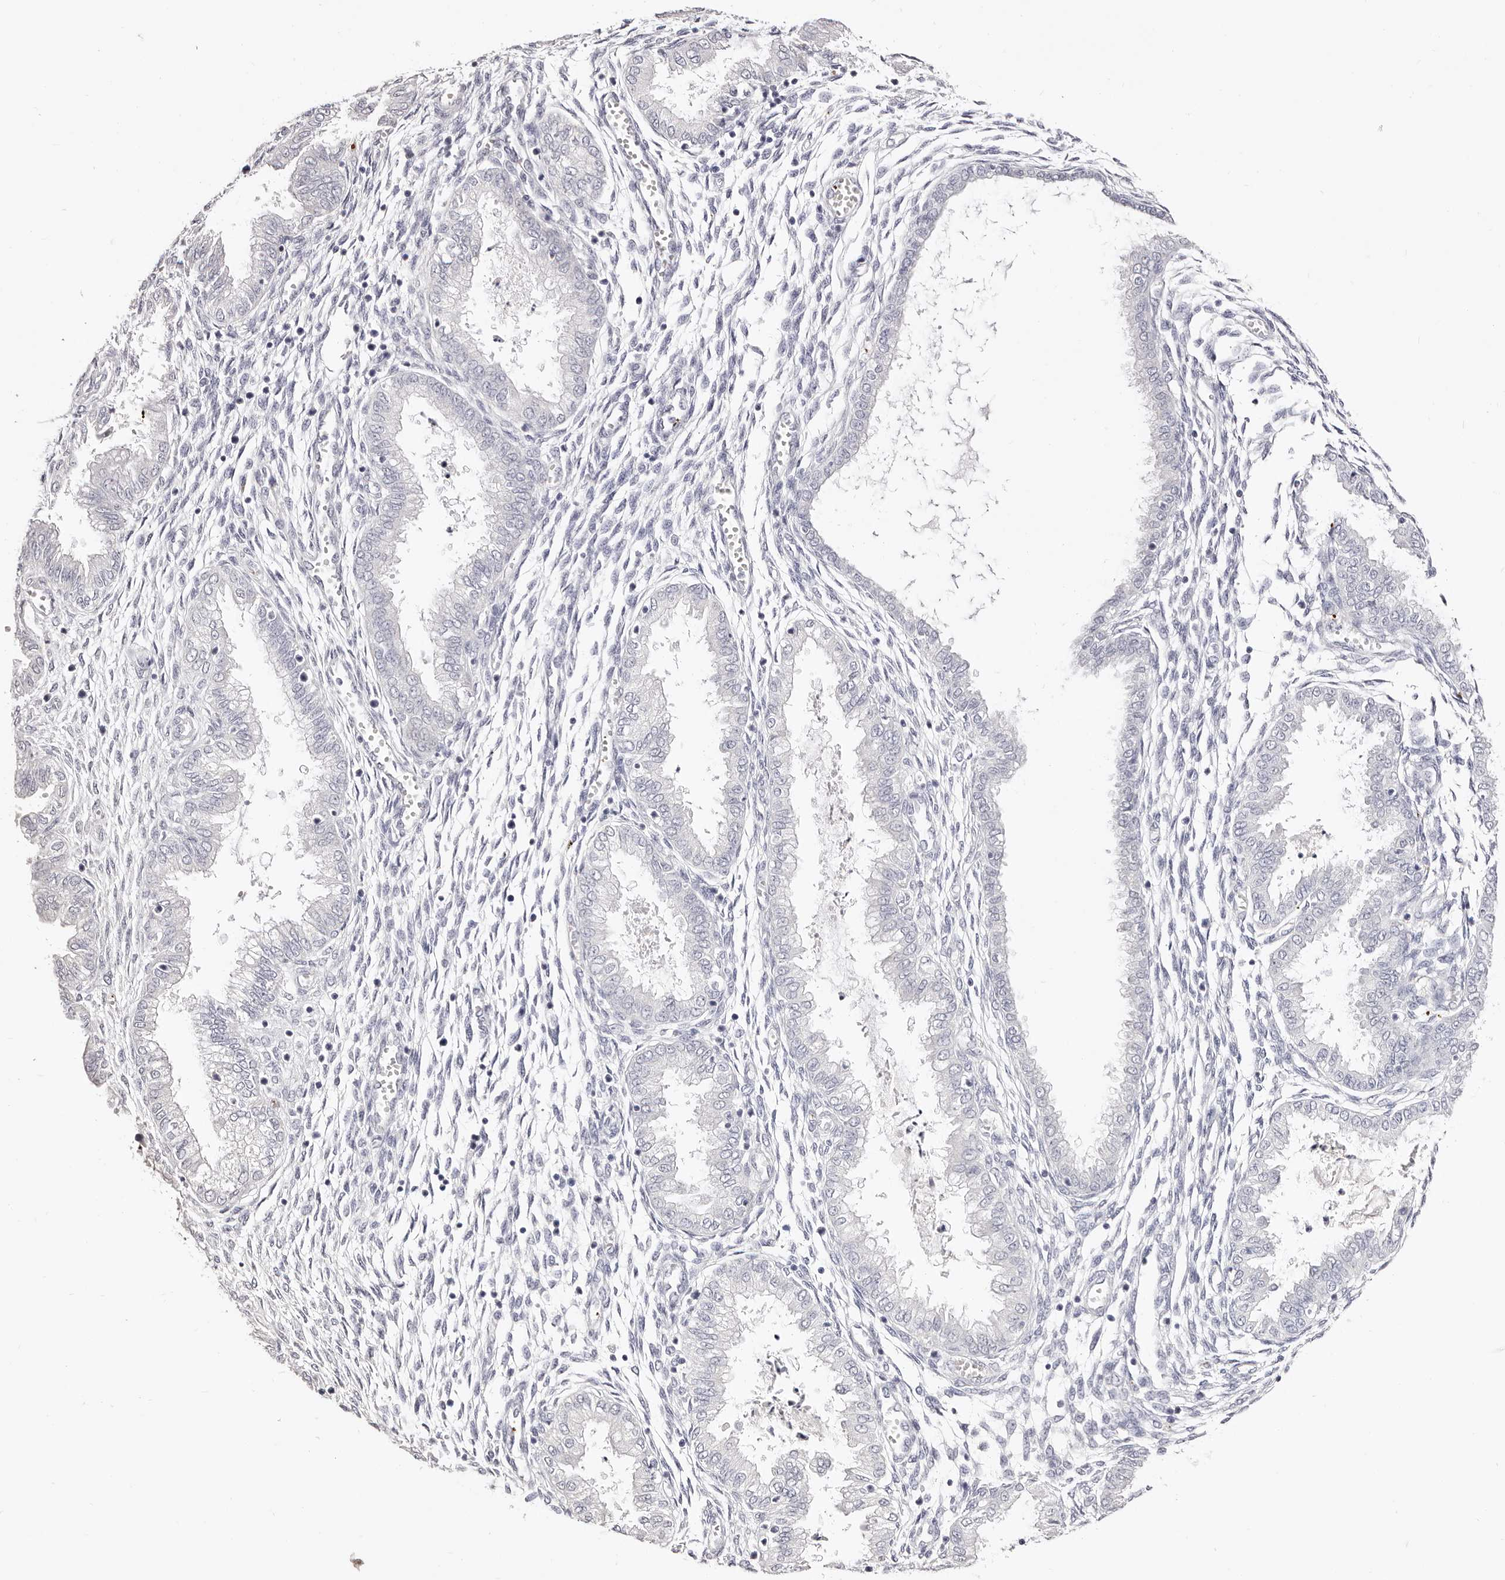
{"staining": {"intensity": "negative", "quantity": "none", "location": "none"}, "tissue": "endometrium", "cell_type": "Cells in endometrial stroma", "image_type": "normal", "snomed": [{"axis": "morphology", "description": "Normal tissue, NOS"}, {"axis": "topography", "description": "Endometrium"}], "caption": "The immunohistochemistry photomicrograph has no significant expression in cells in endometrial stroma of endometrium.", "gene": "PF4", "patient": {"sex": "female", "age": 33}}